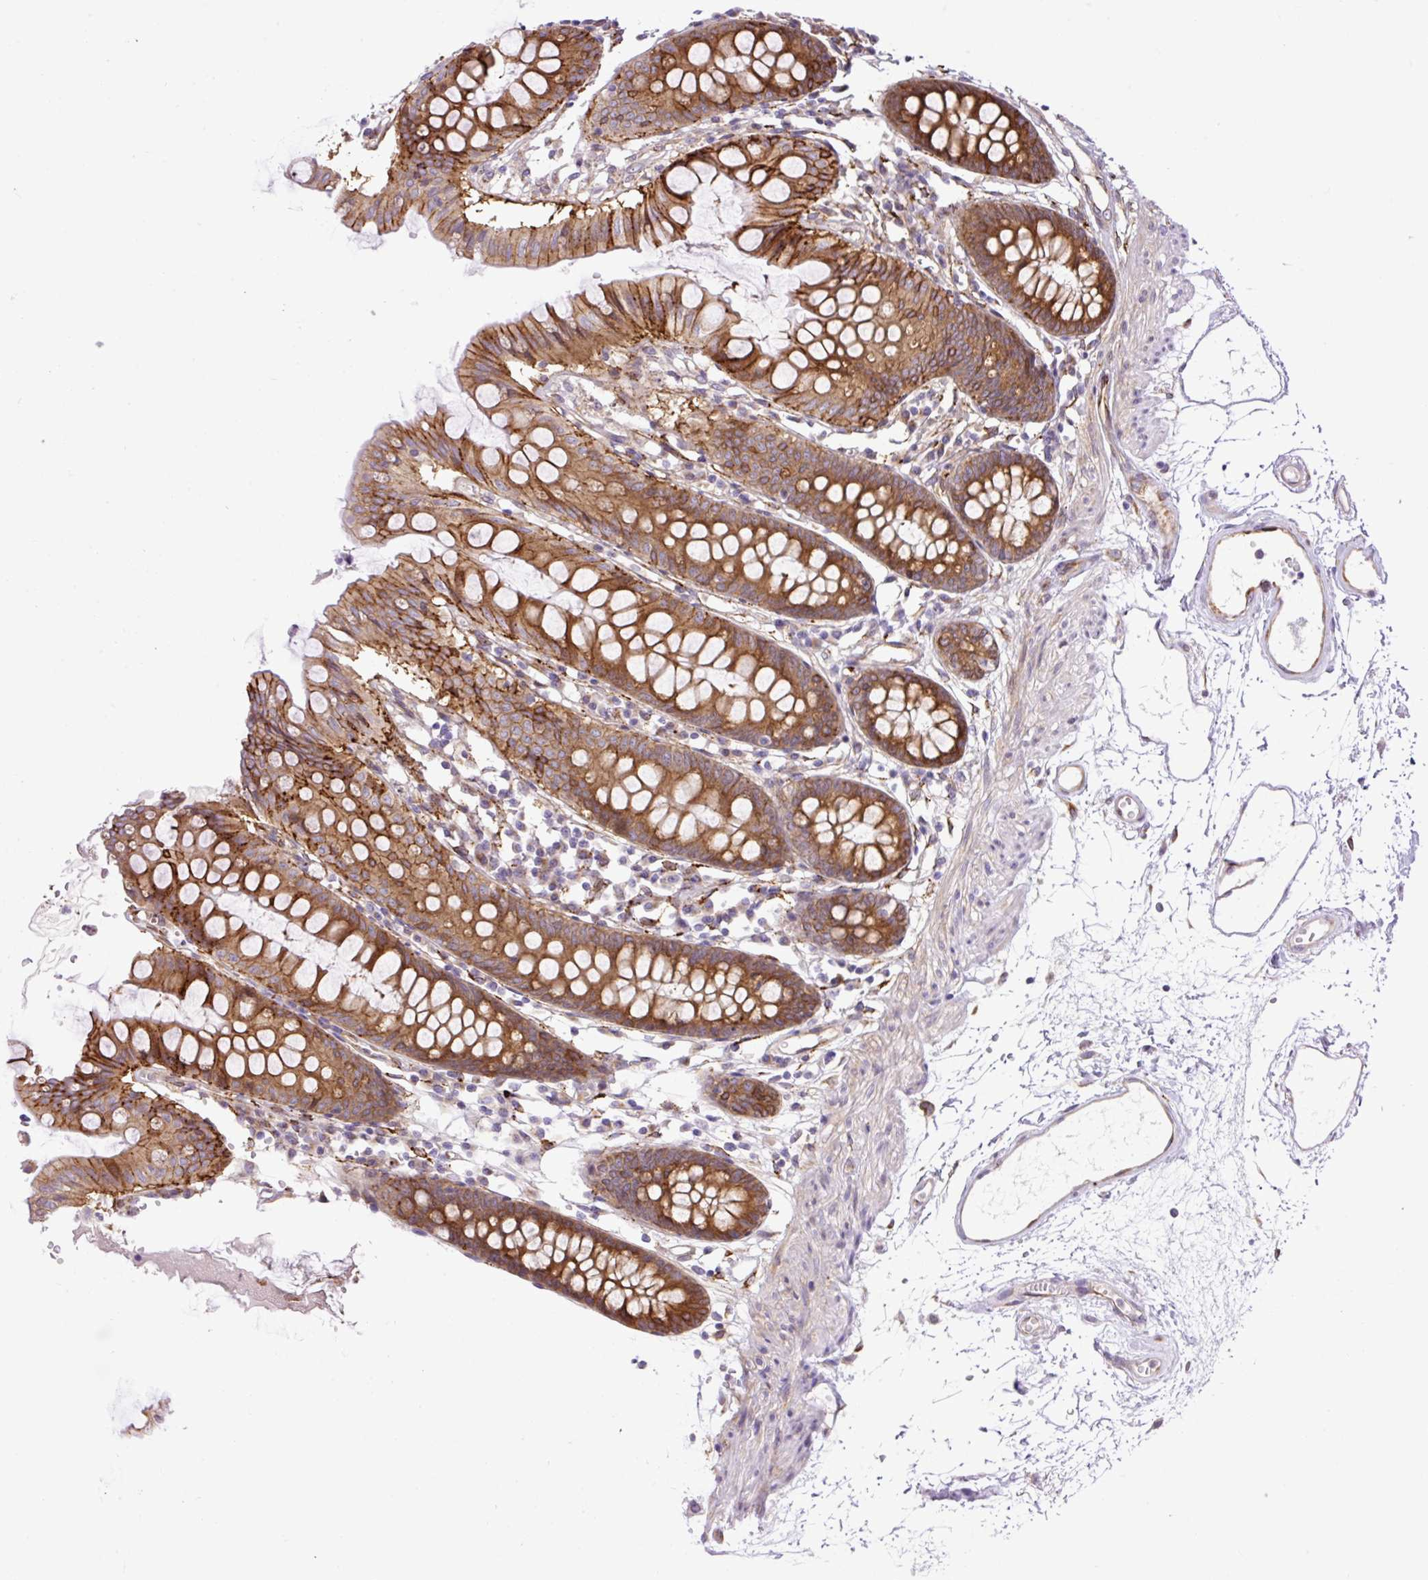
{"staining": {"intensity": "weak", "quantity": "25%-75%", "location": "cytoplasmic/membranous"}, "tissue": "colon", "cell_type": "Endothelial cells", "image_type": "normal", "snomed": [{"axis": "morphology", "description": "Normal tissue, NOS"}, {"axis": "topography", "description": "Colon"}], "caption": "Immunohistochemical staining of benign human colon reveals weak cytoplasmic/membranous protein staining in approximately 25%-75% of endothelial cells. (DAB (3,3'-diaminobenzidine) IHC with brightfield microscopy, high magnification).", "gene": "RAB30", "patient": {"sex": "female", "age": 84}}